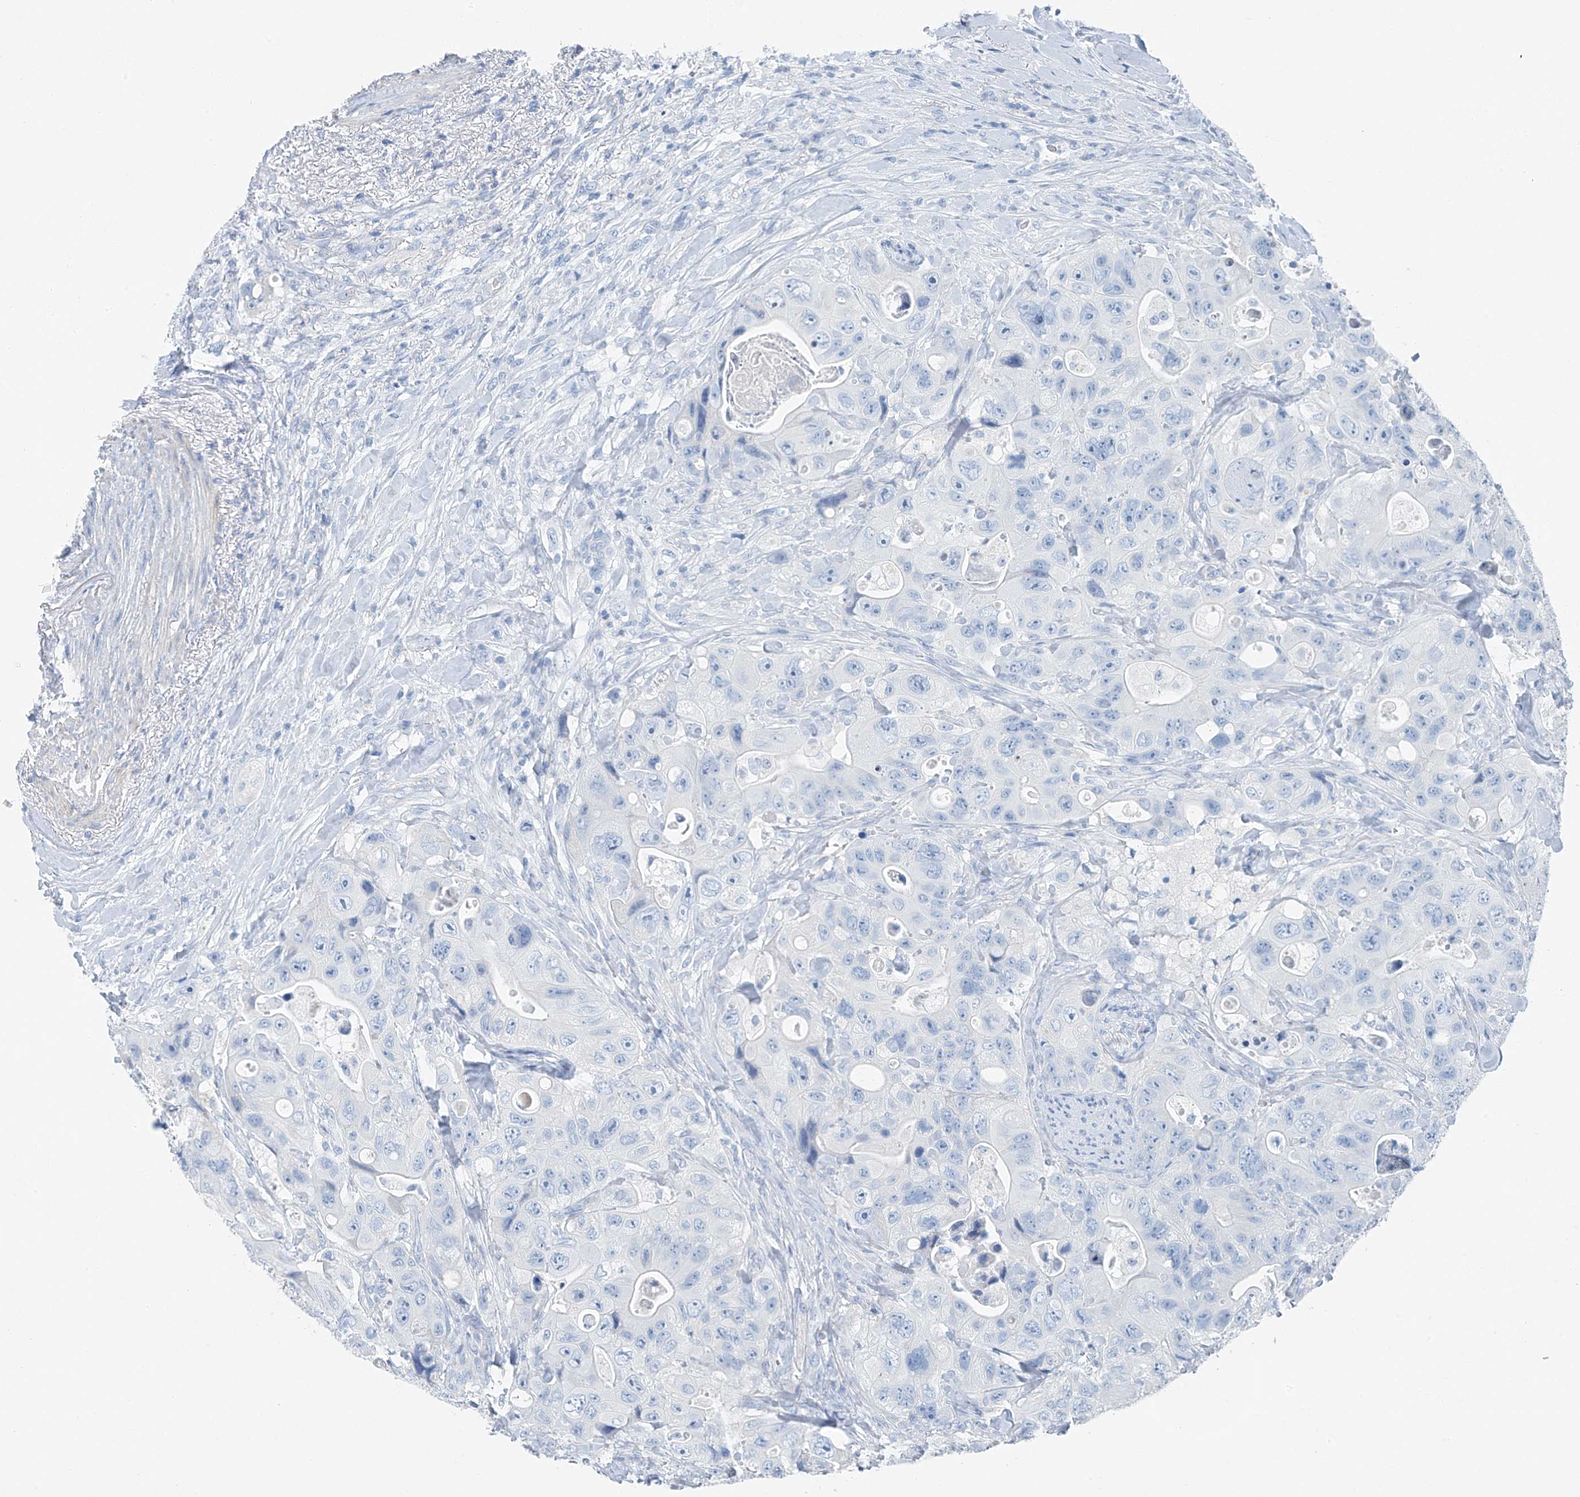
{"staining": {"intensity": "negative", "quantity": "none", "location": "none"}, "tissue": "colorectal cancer", "cell_type": "Tumor cells", "image_type": "cancer", "snomed": [{"axis": "morphology", "description": "Adenocarcinoma, NOS"}, {"axis": "topography", "description": "Colon"}], "caption": "Immunohistochemistry image of neoplastic tissue: colorectal cancer (adenocarcinoma) stained with DAB exhibits no significant protein positivity in tumor cells.", "gene": "C1orf87", "patient": {"sex": "female", "age": 46}}